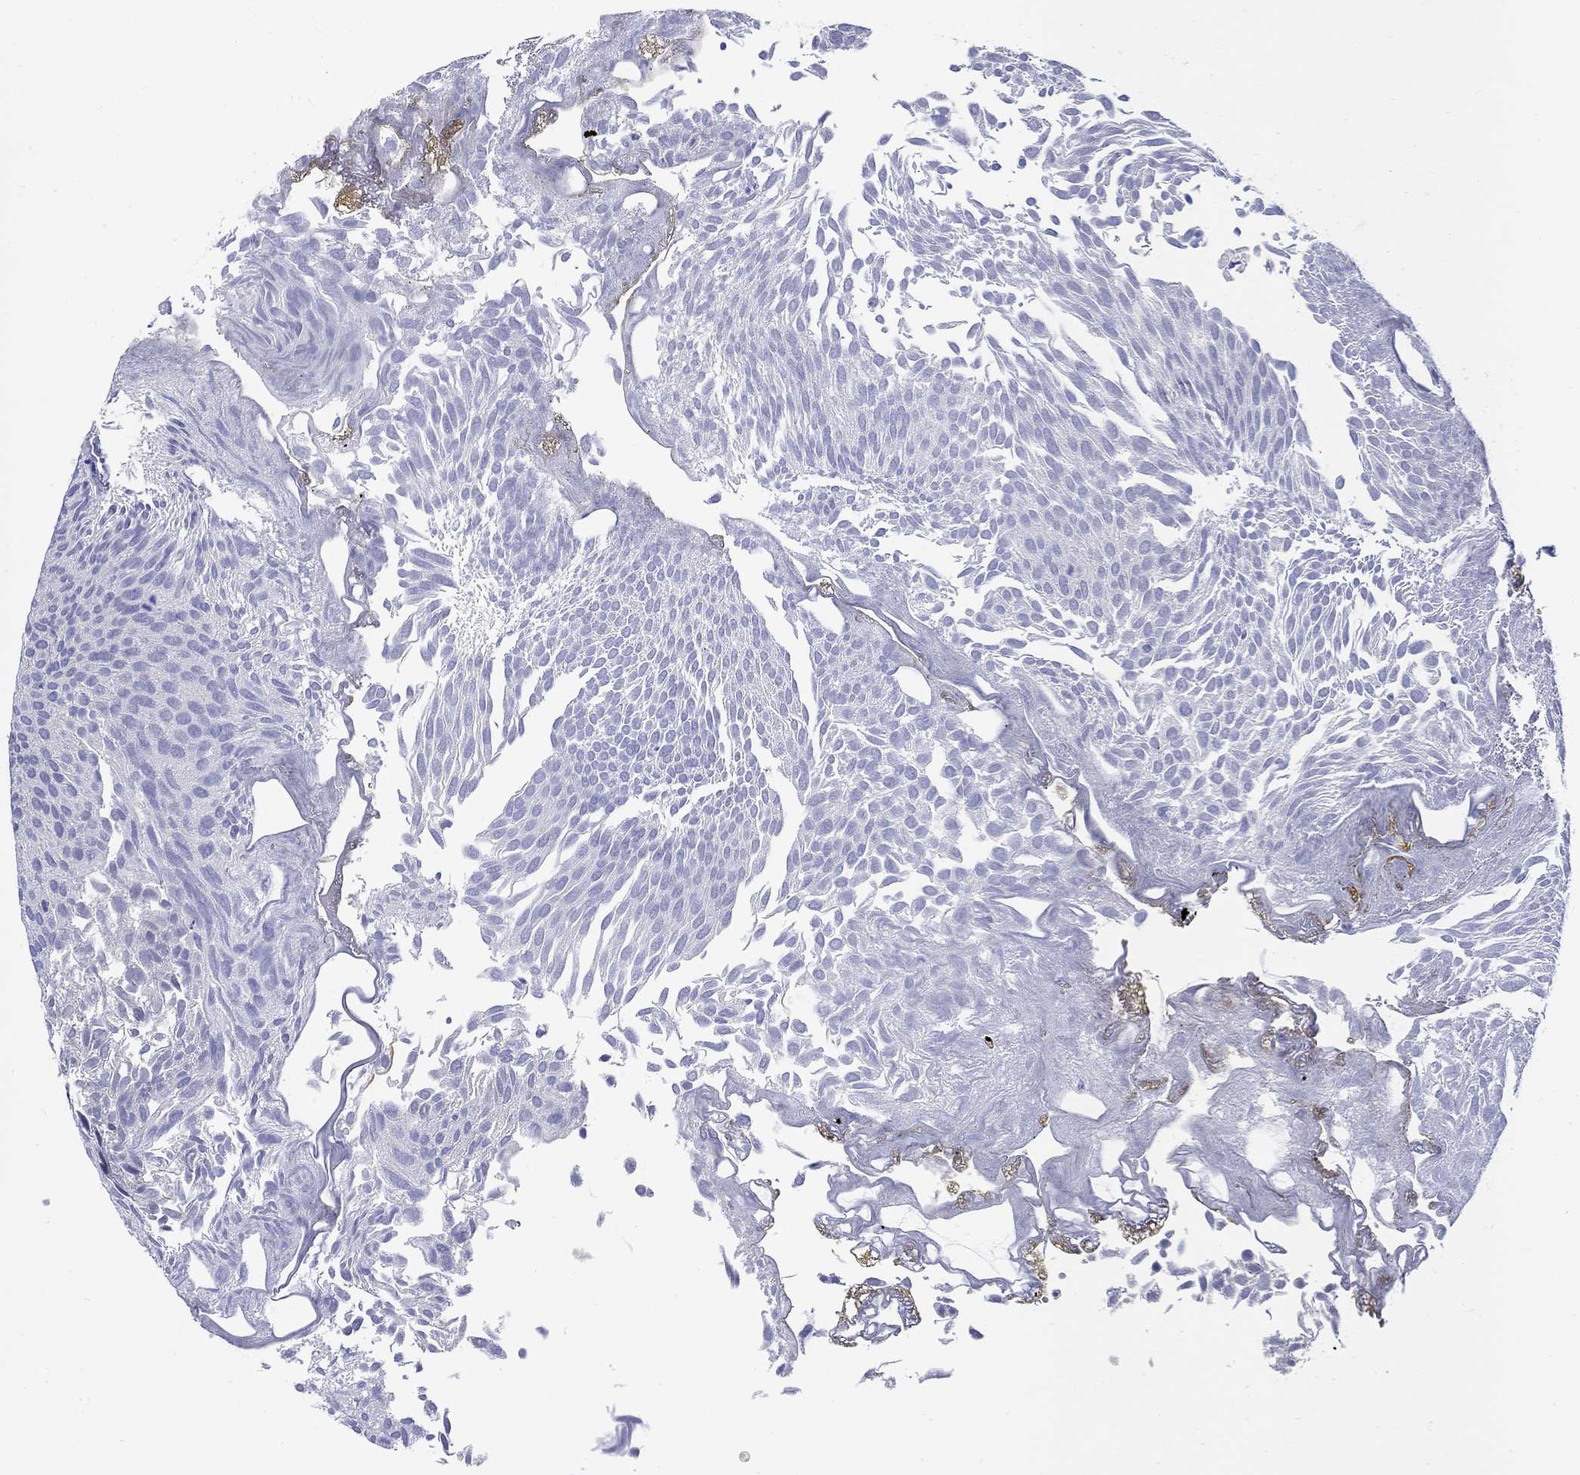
{"staining": {"intensity": "negative", "quantity": "none", "location": "none"}, "tissue": "urothelial cancer", "cell_type": "Tumor cells", "image_type": "cancer", "snomed": [{"axis": "morphology", "description": "Urothelial carcinoma, Low grade"}, {"axis": "topography", "description": "Urinary bladder"}], "caption": "A high-resolution histopathology image shows immunohistochemistry (IHC) staining of urothelial cancer, which demonstrates no significant expression in tumor cells. The staining is performed using DAB (3,3'-diaminobenzidine) brown chromogen with nuclei counter-stained in using hematoxylin.", "gene": "CRYGS", "patient": {"sex": "male", "age": 52}}